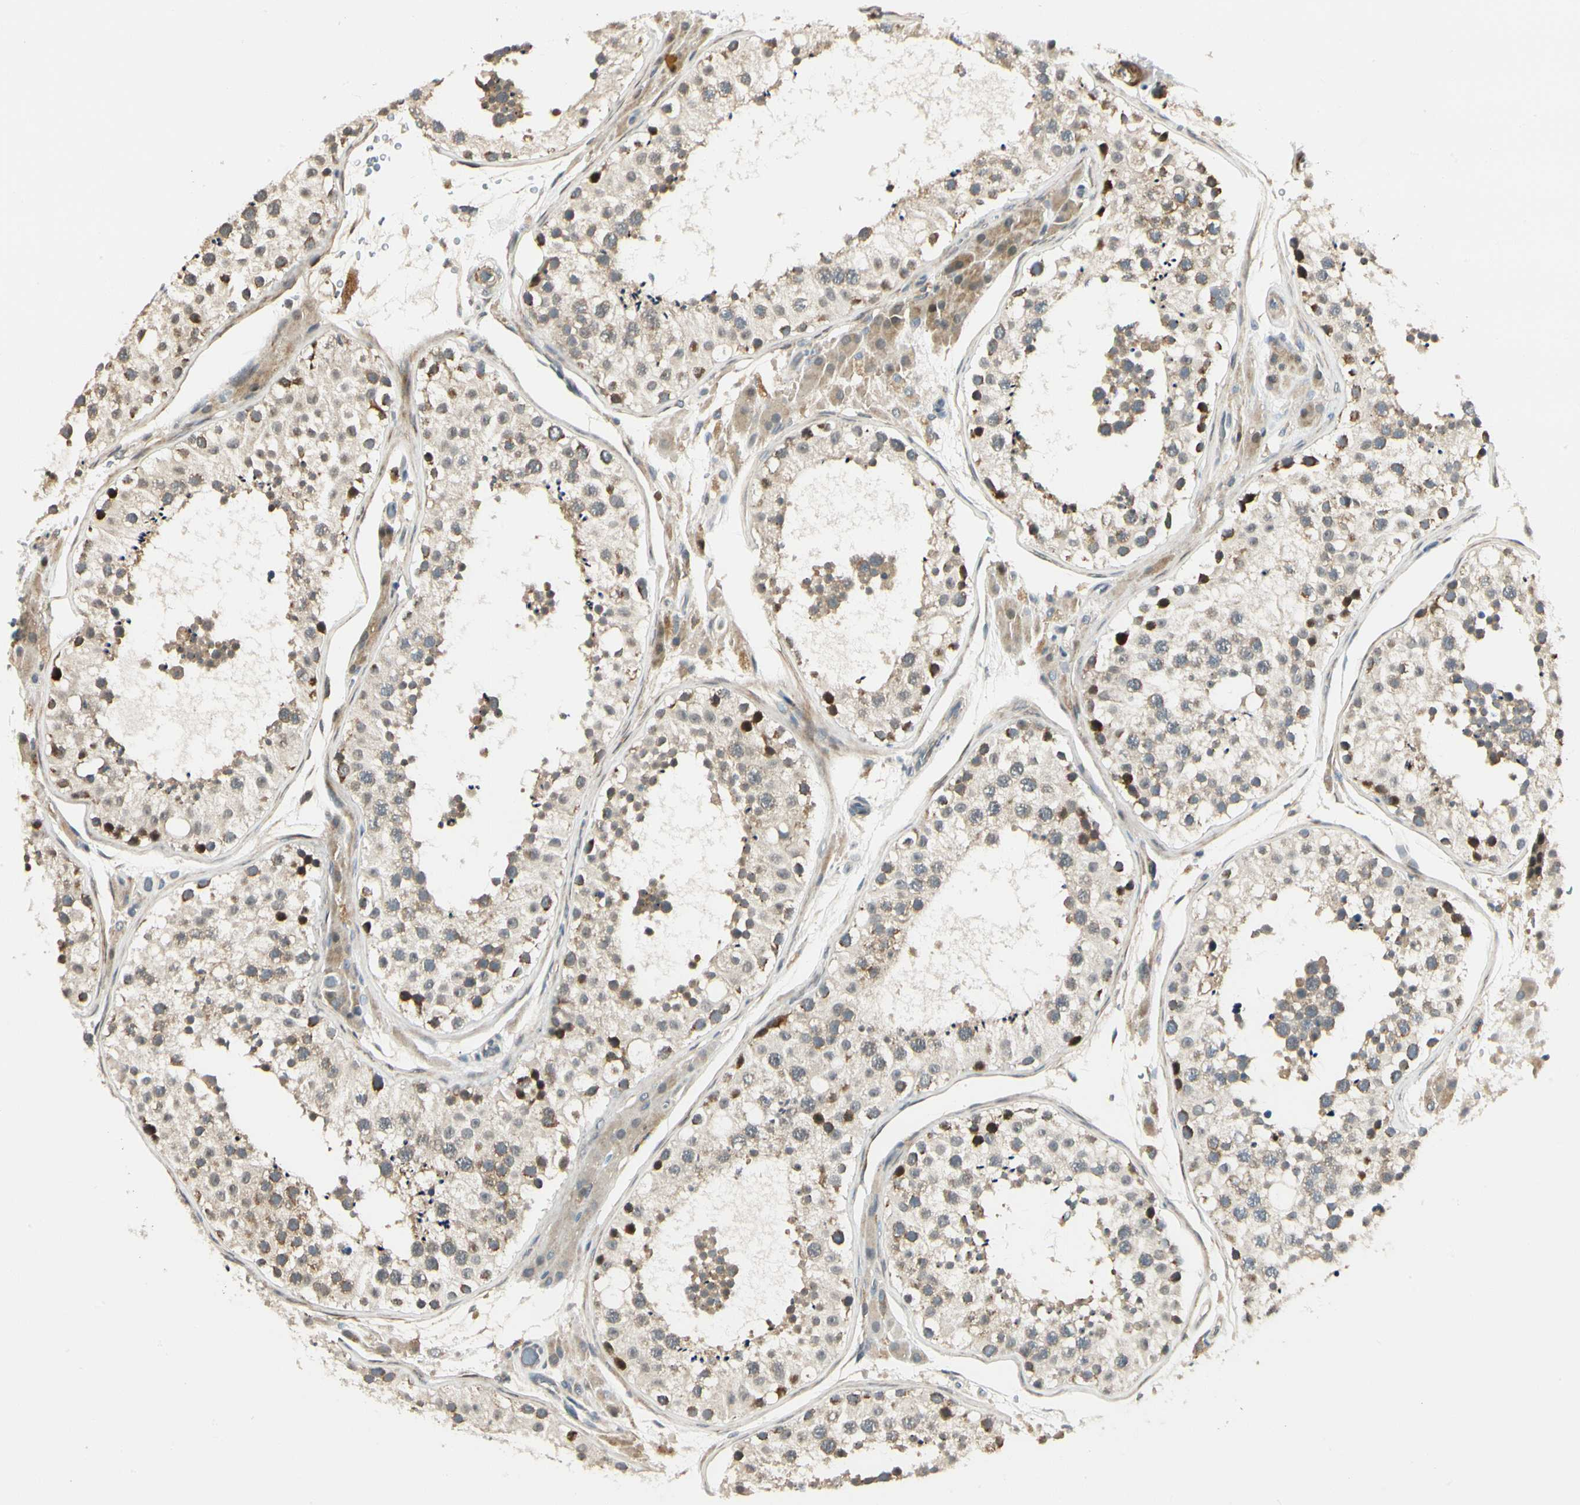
{"staining": {"intensity": "moderate", "quantity": ">75%", "location": "cytoplasmic/membranous"}, "tissue": "testis", "cell_type": "Cells in seminiferous ducts", "image_type": "normal", "snomed": [{"axis": "morphology", "description": "Normal tissue, NOS"}, {"axis": "topography", "description": "Testis"}, {"axis": "topography", "description": "Epididymis"}], "caption": "Immunohistochemical staining of unremarkable testis exhibits >75% levels of moderate cytoplasmic/membranous protein expression in approximately >75% of cells in seminiferous ducts.", "gene": "P4HA3", "patient": {"sex": "male", "age": 26}}